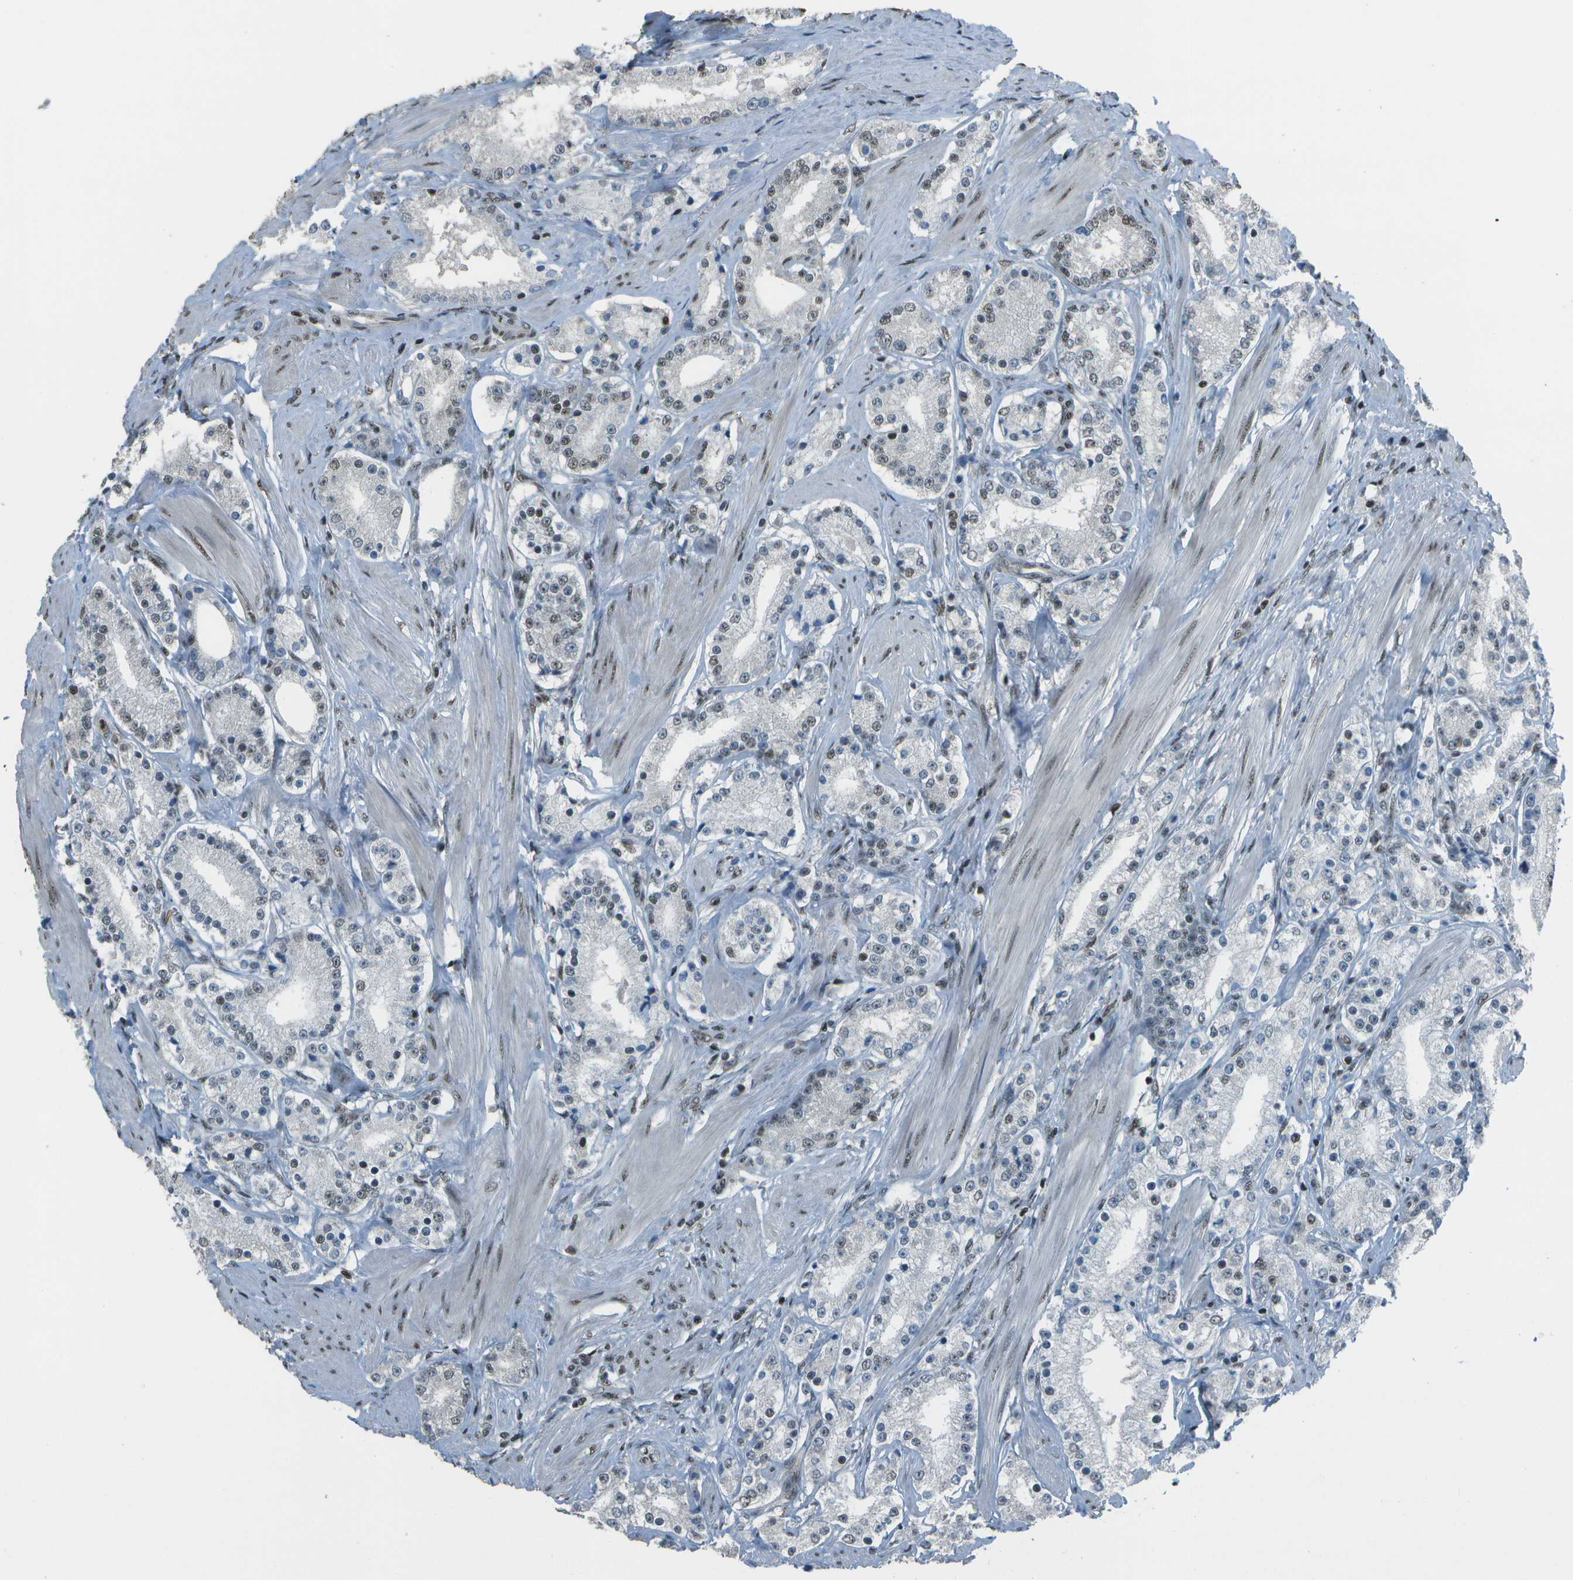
{"staining": {"intensity": "weak", "quantity": "<25%", "location": "nuclear"}, "tissue": "prostate cancer", "cell_type": "Tumor cells", "image_type": "cancer", "snomed": [{"axis": "morphology", "description": "Adenocarcinoma, Low grade"}, {"axis": "topography", "description": "Prostate"}], "caption": "Immunohistochemistry (IHC) histopathology image of neoplastic tissue: human low-grade adenocarcinoma (prostate) stained with DAB reveals no significant protein expression in tumor cells.", "gene": "DEPDC1", "patient": {"sex": "male", "age": 63}}